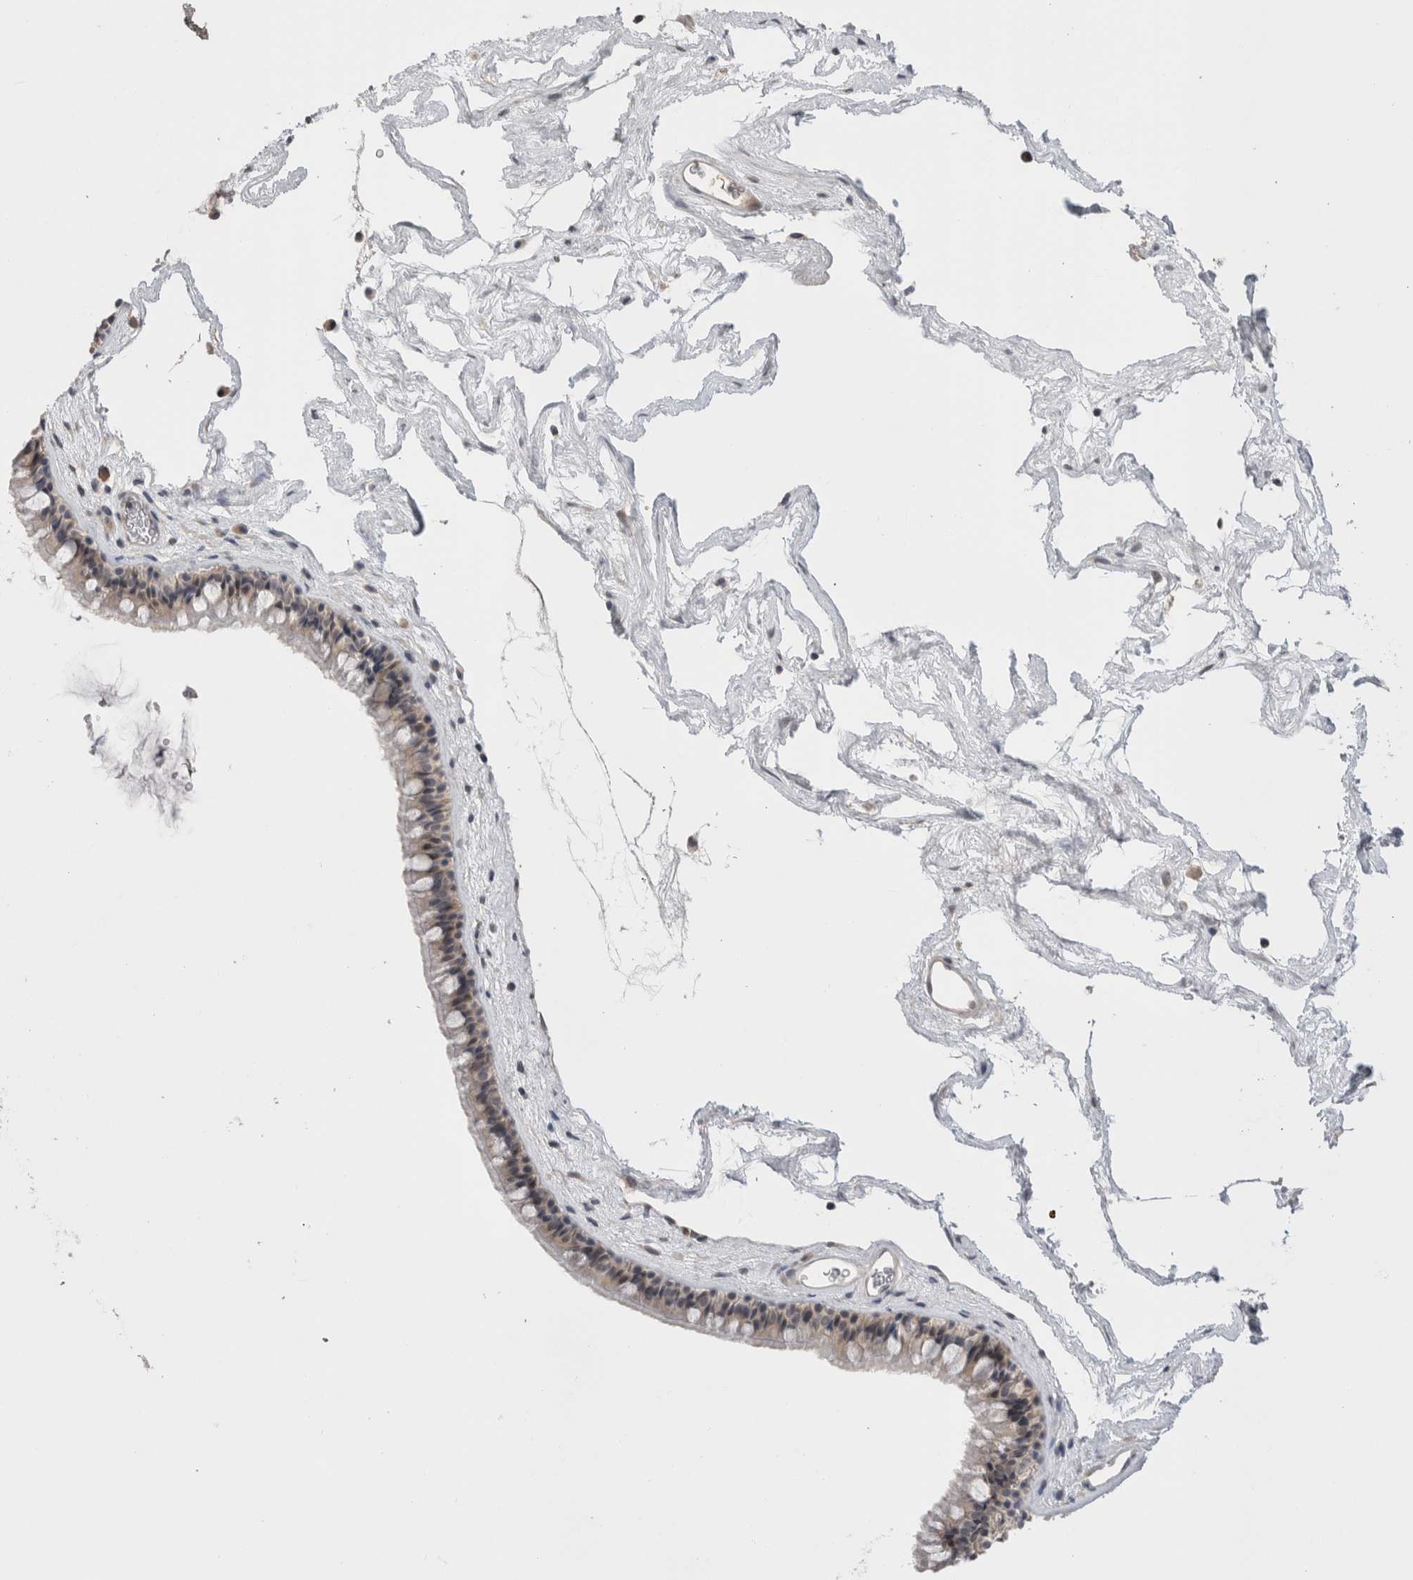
{"staining": {"intensity": "weak", "quantity": "25%-75%", "location": "cytoplasmic/membranous"}, "tissue": "nasopharynx", "cell_type": "Respiratory epithelial cells", "image_type": "normal", "snomed": [{"axis": "morphology", "description": "Normal tissue, NOS"}, {"axis": "morphology", "description": "Inflammation, NOS"}, {"axis": "topography", "description": "Nasopharynx"}], "caption": "A high-resolution histopathology image shows immunohistochemistry (IHC) staining of benign nasopharynx, which displays weak cytoplasmic/membranous positivity in about 25%-75% of respiratory epithelial cells.", "gene": "CRYBG1", "patient": {"sex": "male", "age": 48}}